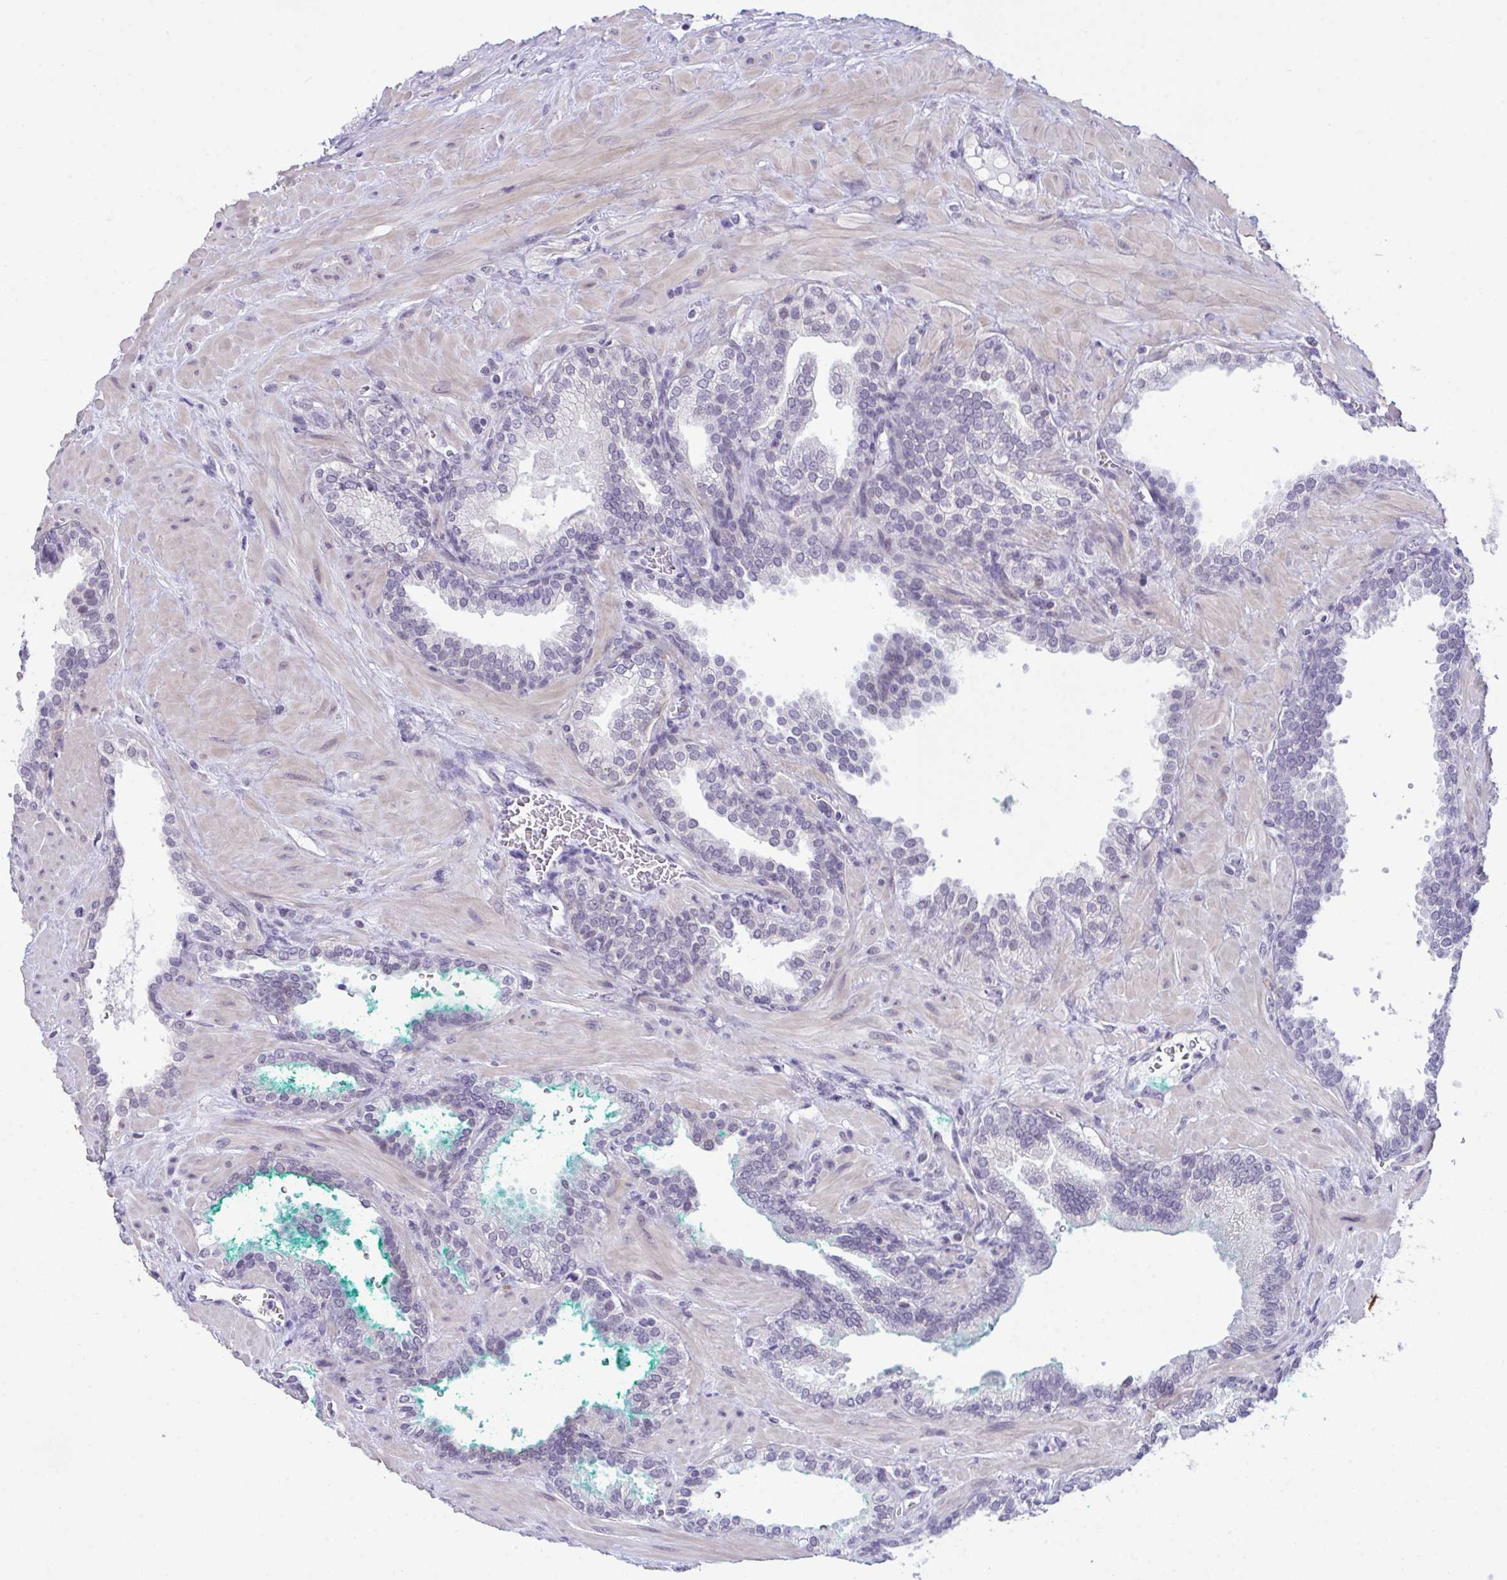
{"staining": {"intensity": "negative", "quantity": "none", "location": "none"}, "tissue": "prostate cancer", "cell_type": "Tumor cells", "image_type": "cancer", "snomed": [{"axis": "morphology", "description": "Adenocarcinoma, High grade"}, {"axis": "topography", "description": "Prostate"}], "caption": "Tumor cells are negative for brown protein staining in prostate cancer.", "gene": "ATP6V0D2", "patient": {"sex": "male", "age": 68}}